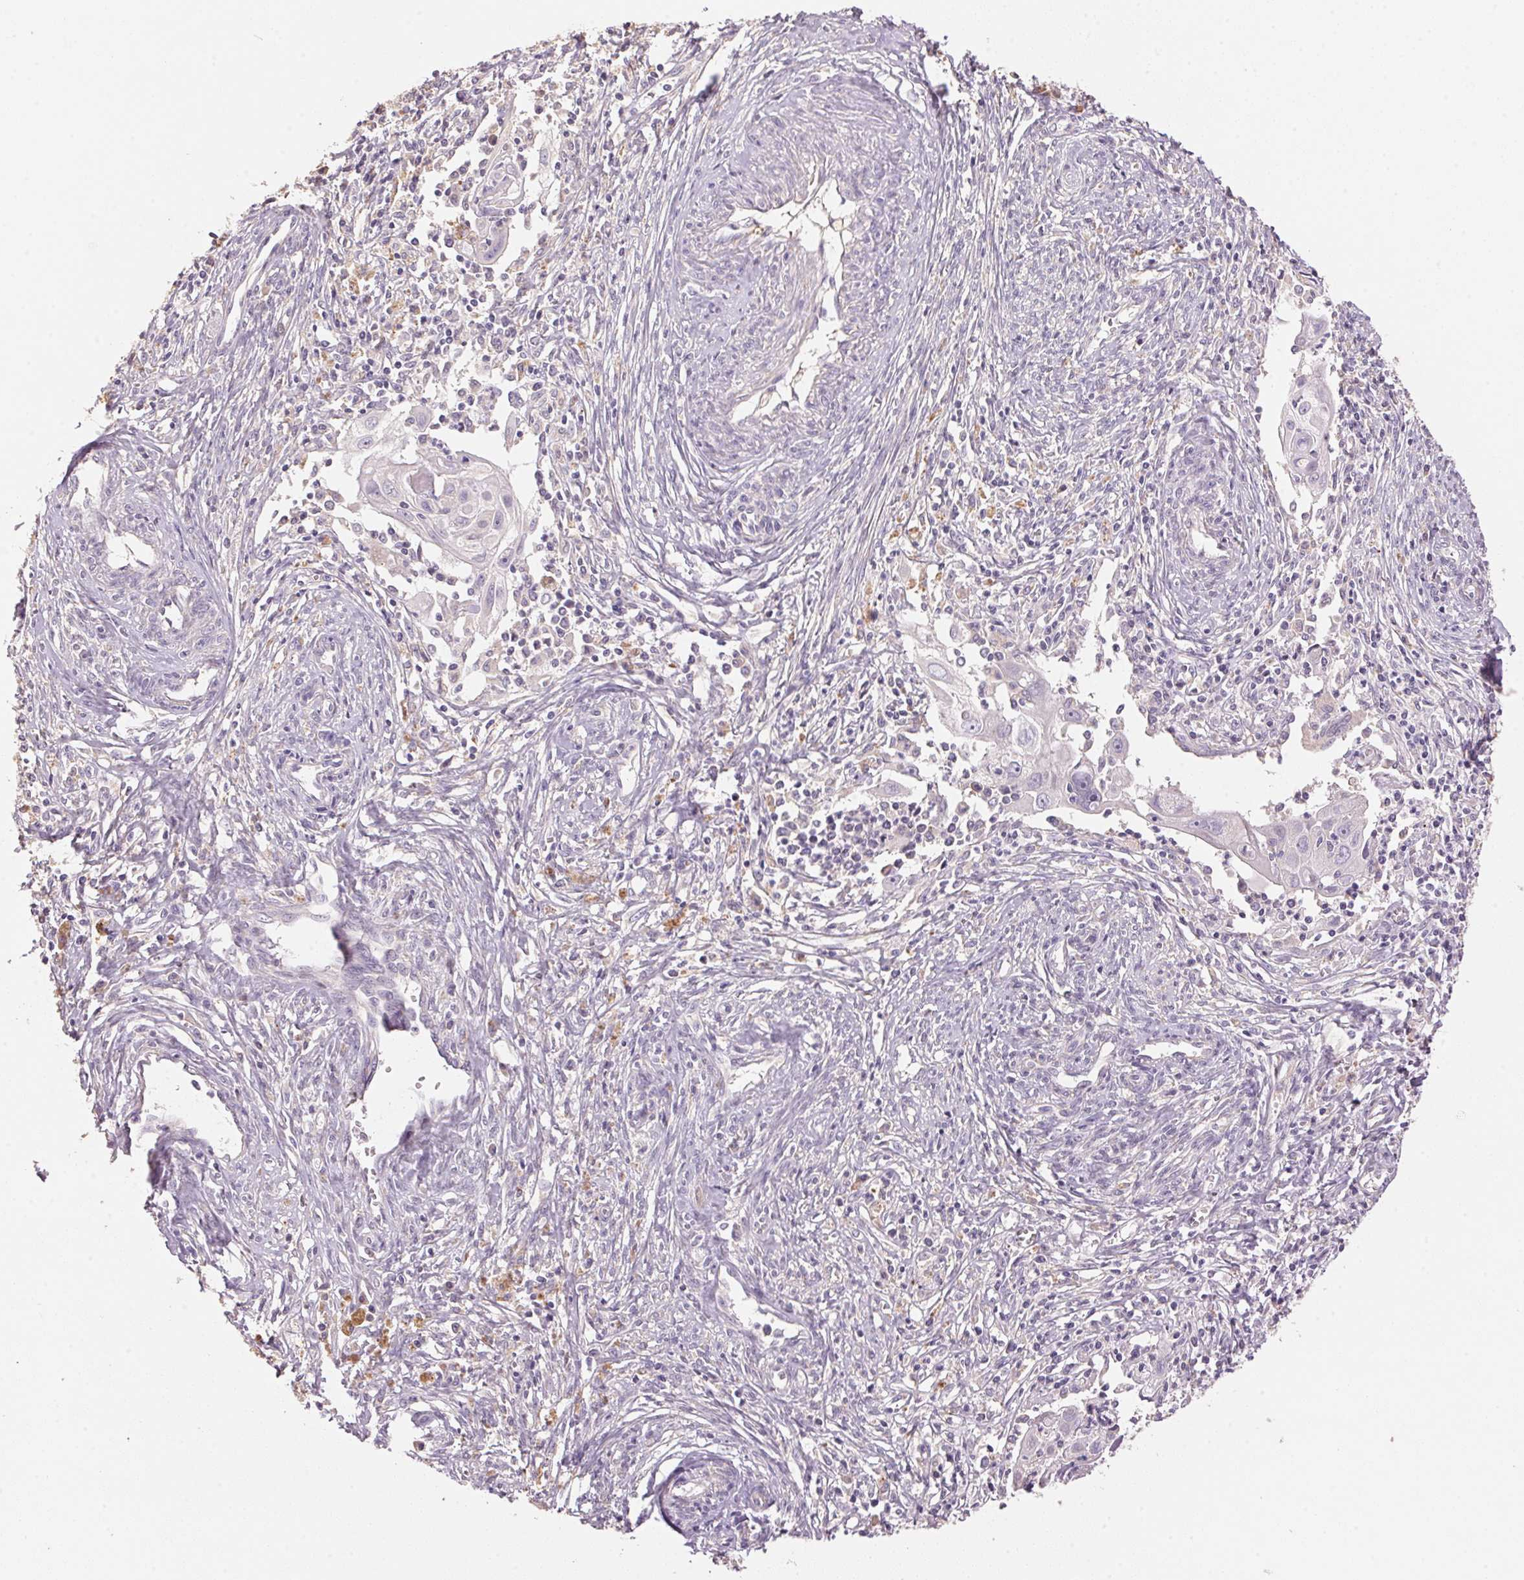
{"staining": {"intensity": "negative", "quantity": "none", "location": "none"}, "tissue": "cervical cancer", "cell_type": "Tumor cells", "image_type": "cancer", "snomed": [{"axis": "morphology", "description": "Squamous cell carcinoma, NOS"}, {"axis": "topography", "description": "Cervix"}], "caption": "IHC histopathology image of neoplastic tissue: squamous cell carcinoma (cervical) stained with DAB (3,3'-diaminobenzidine) demonstrates no significant protein staining in tumor cells.", "gene": "LYZL6", "patient": {"sex": "female", "age": 30}}